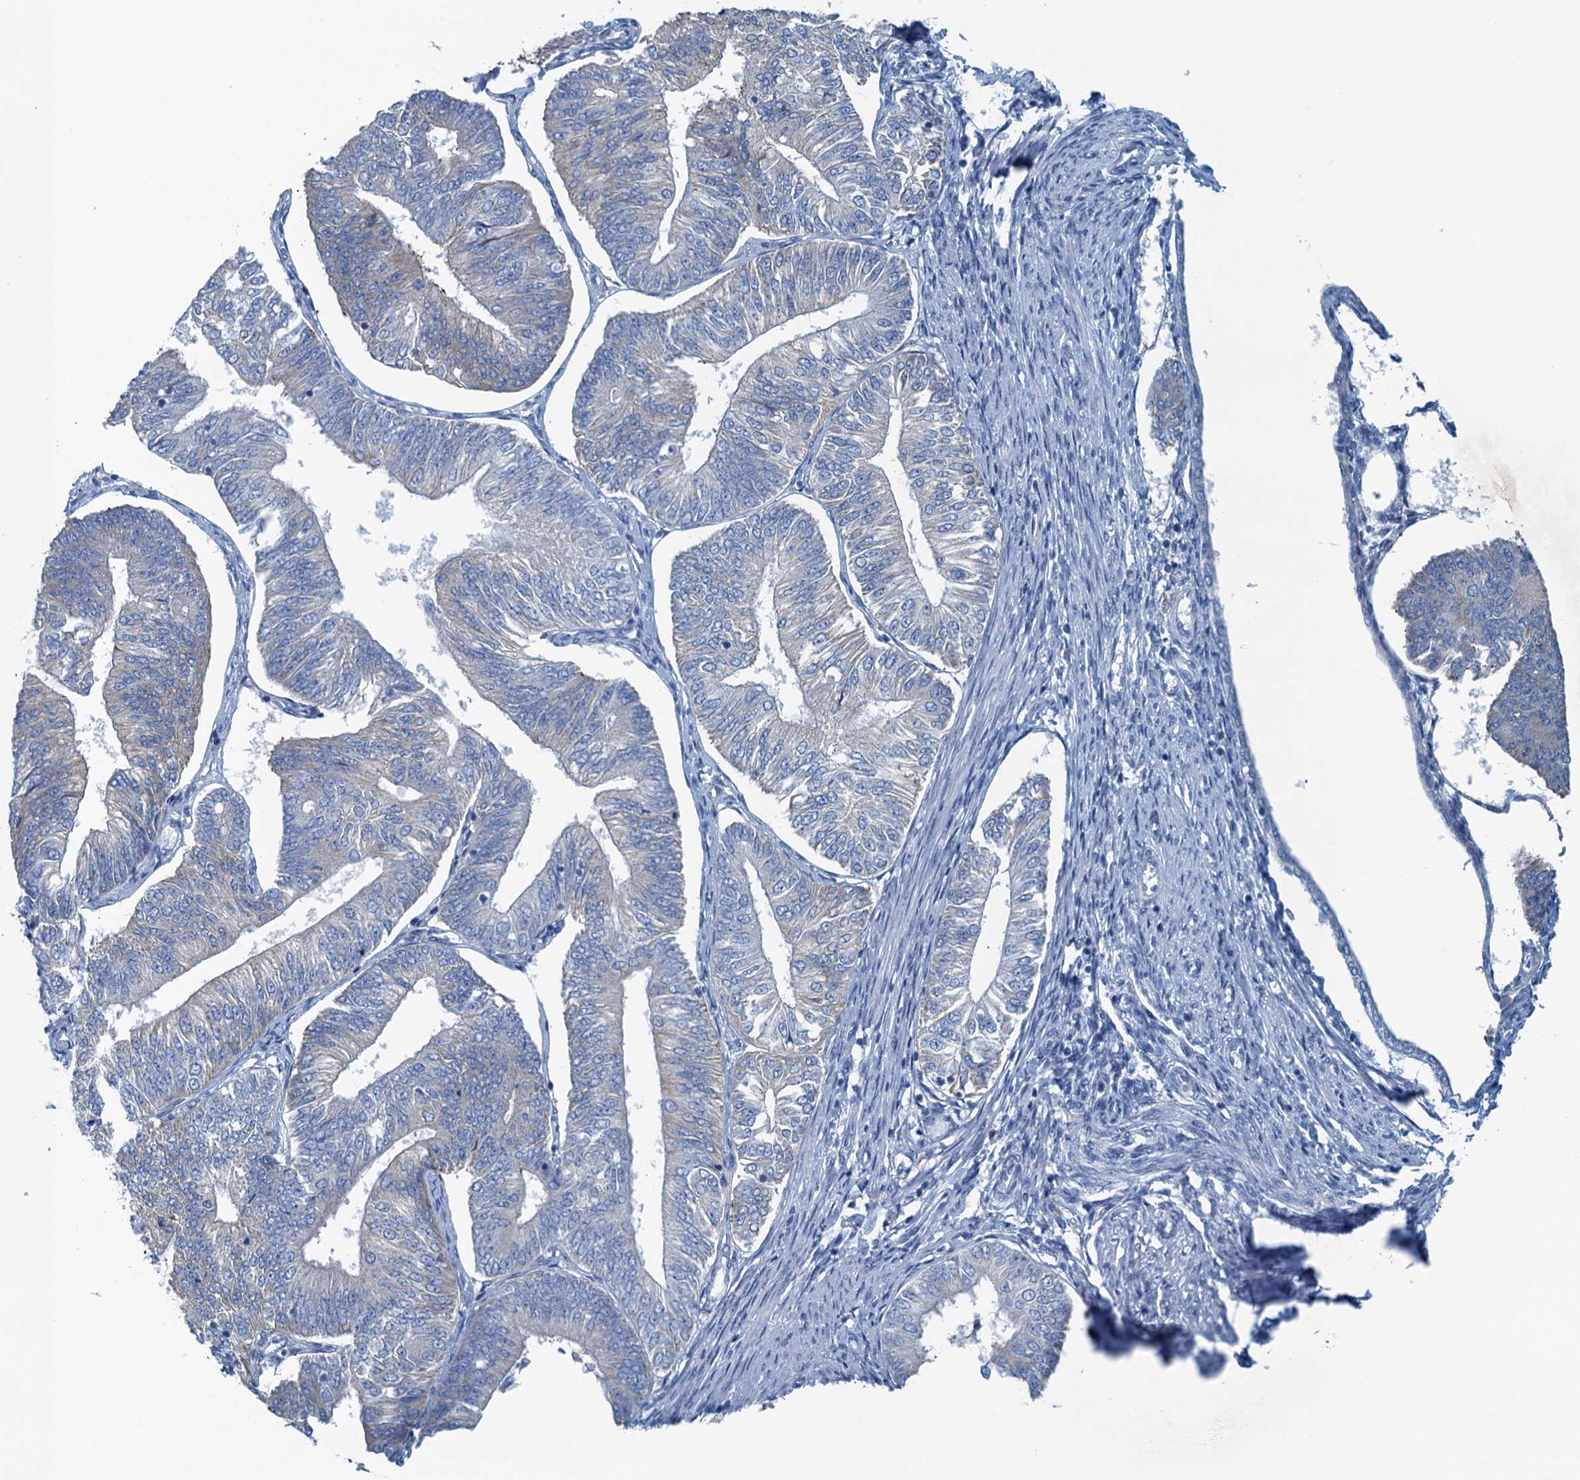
{"staining": {"intensity": "negative", "quantity": "none", "location": "none"}, "tissue": "endometrial cancer", "cell_type": "Tumor cells", "image_type": "cancer", "snomed": [{"axis": "morphology", "description": "Adenocarcinoma, NOS"}, {"axis": "topography", "description": "Endometrium"}], "caption": "Immunohistochemical staining of human endometrial cancer (adenocarcinoma) demonstrates no significant expression in tumor cells.", "gene": "C10orf88", "patient": {"sex": "female", "age": 58}}